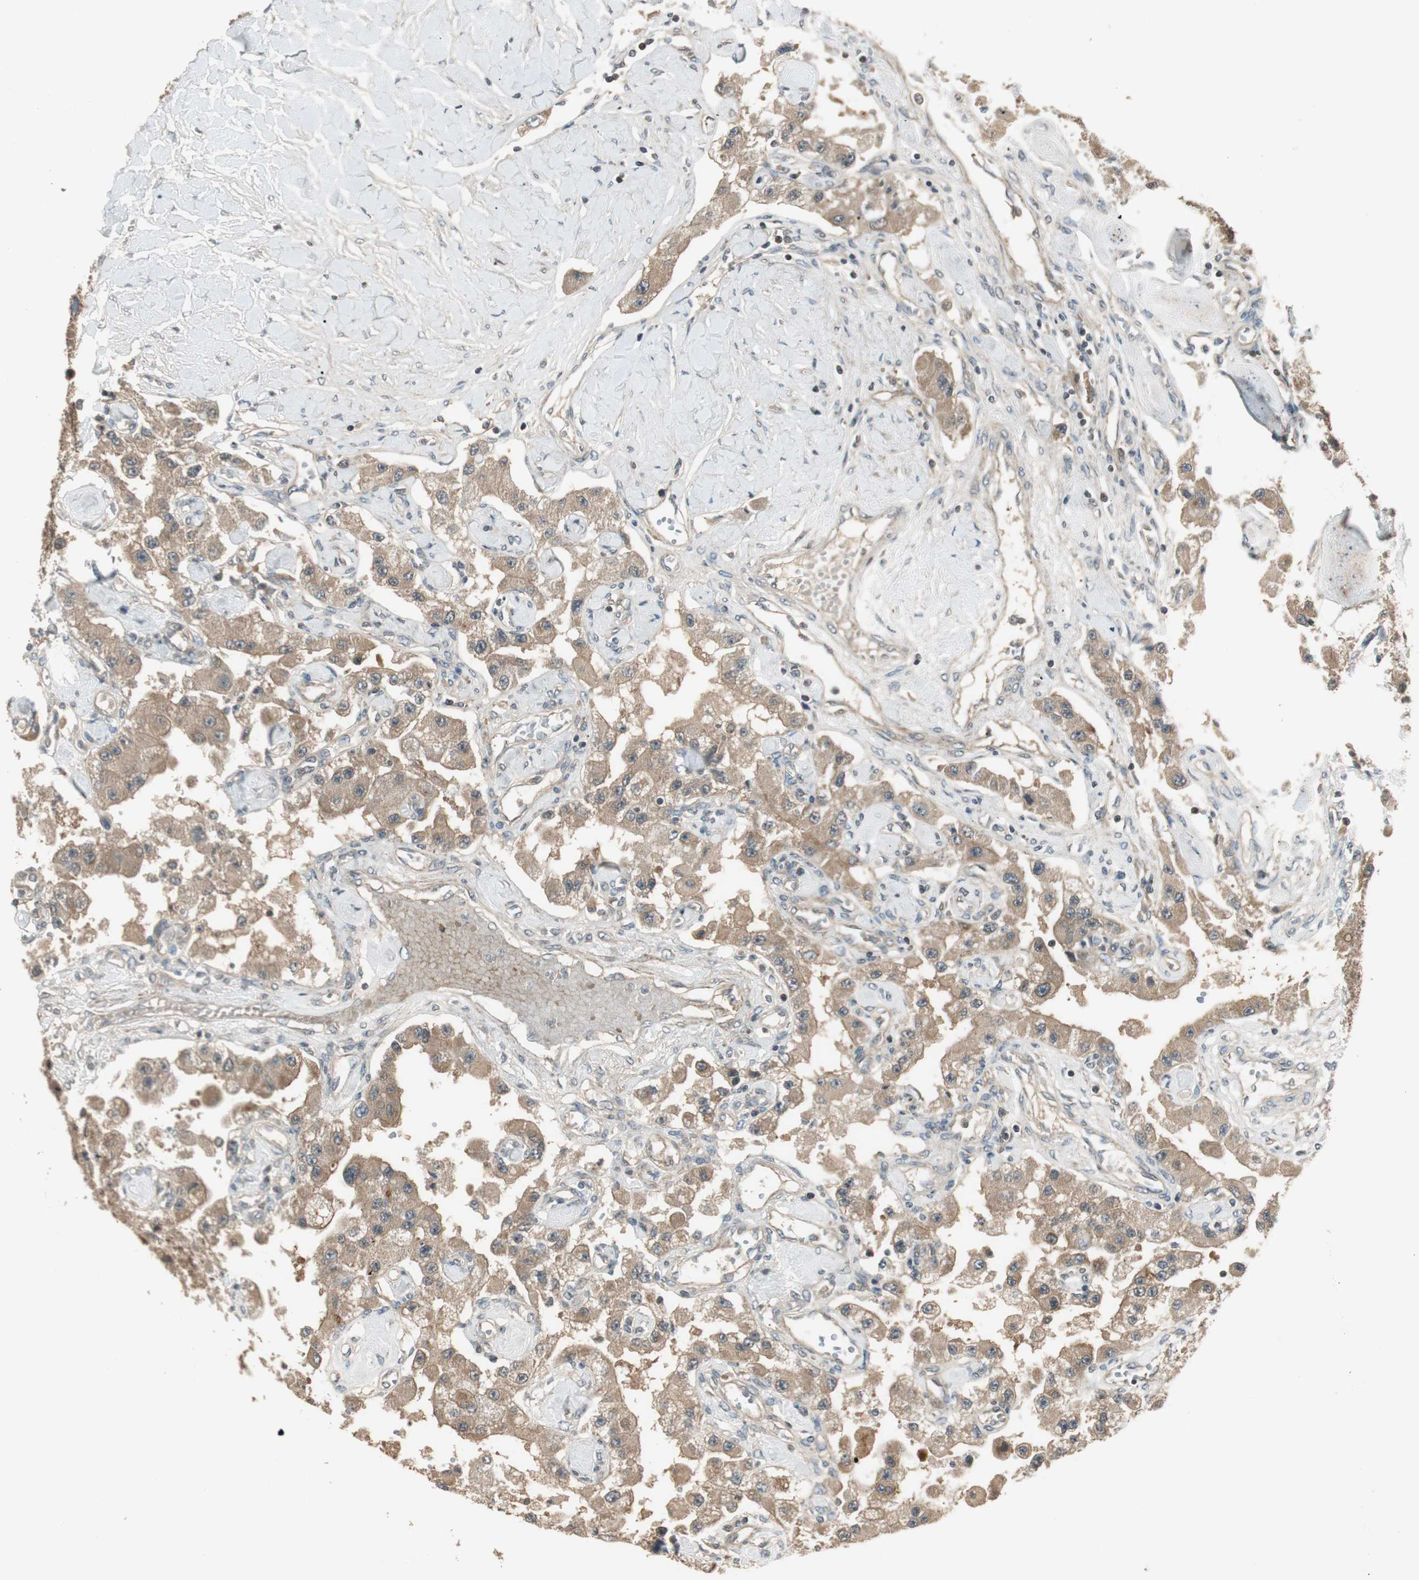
{"staining": {"intensity": "weak", "quantity": ">75%", "location": "cytoplasmic/membranous"}, "tissue": "carcinoid", "cell_type": "Tumor cells", "image_type": "cancer", "snomed": [{"axis": "morphology", "description": "Carcinoid, malignant, NOS"}, {"axis": "topography", "description": "Pancreas"}], "caption": "Carcinoid stained for a protein (brown) displays weak cytoplasmic/membranous positive staining in about >75% of tumor cells.", "gene": "PFDN5", "patient": {"sex": "male", "age": 41}}